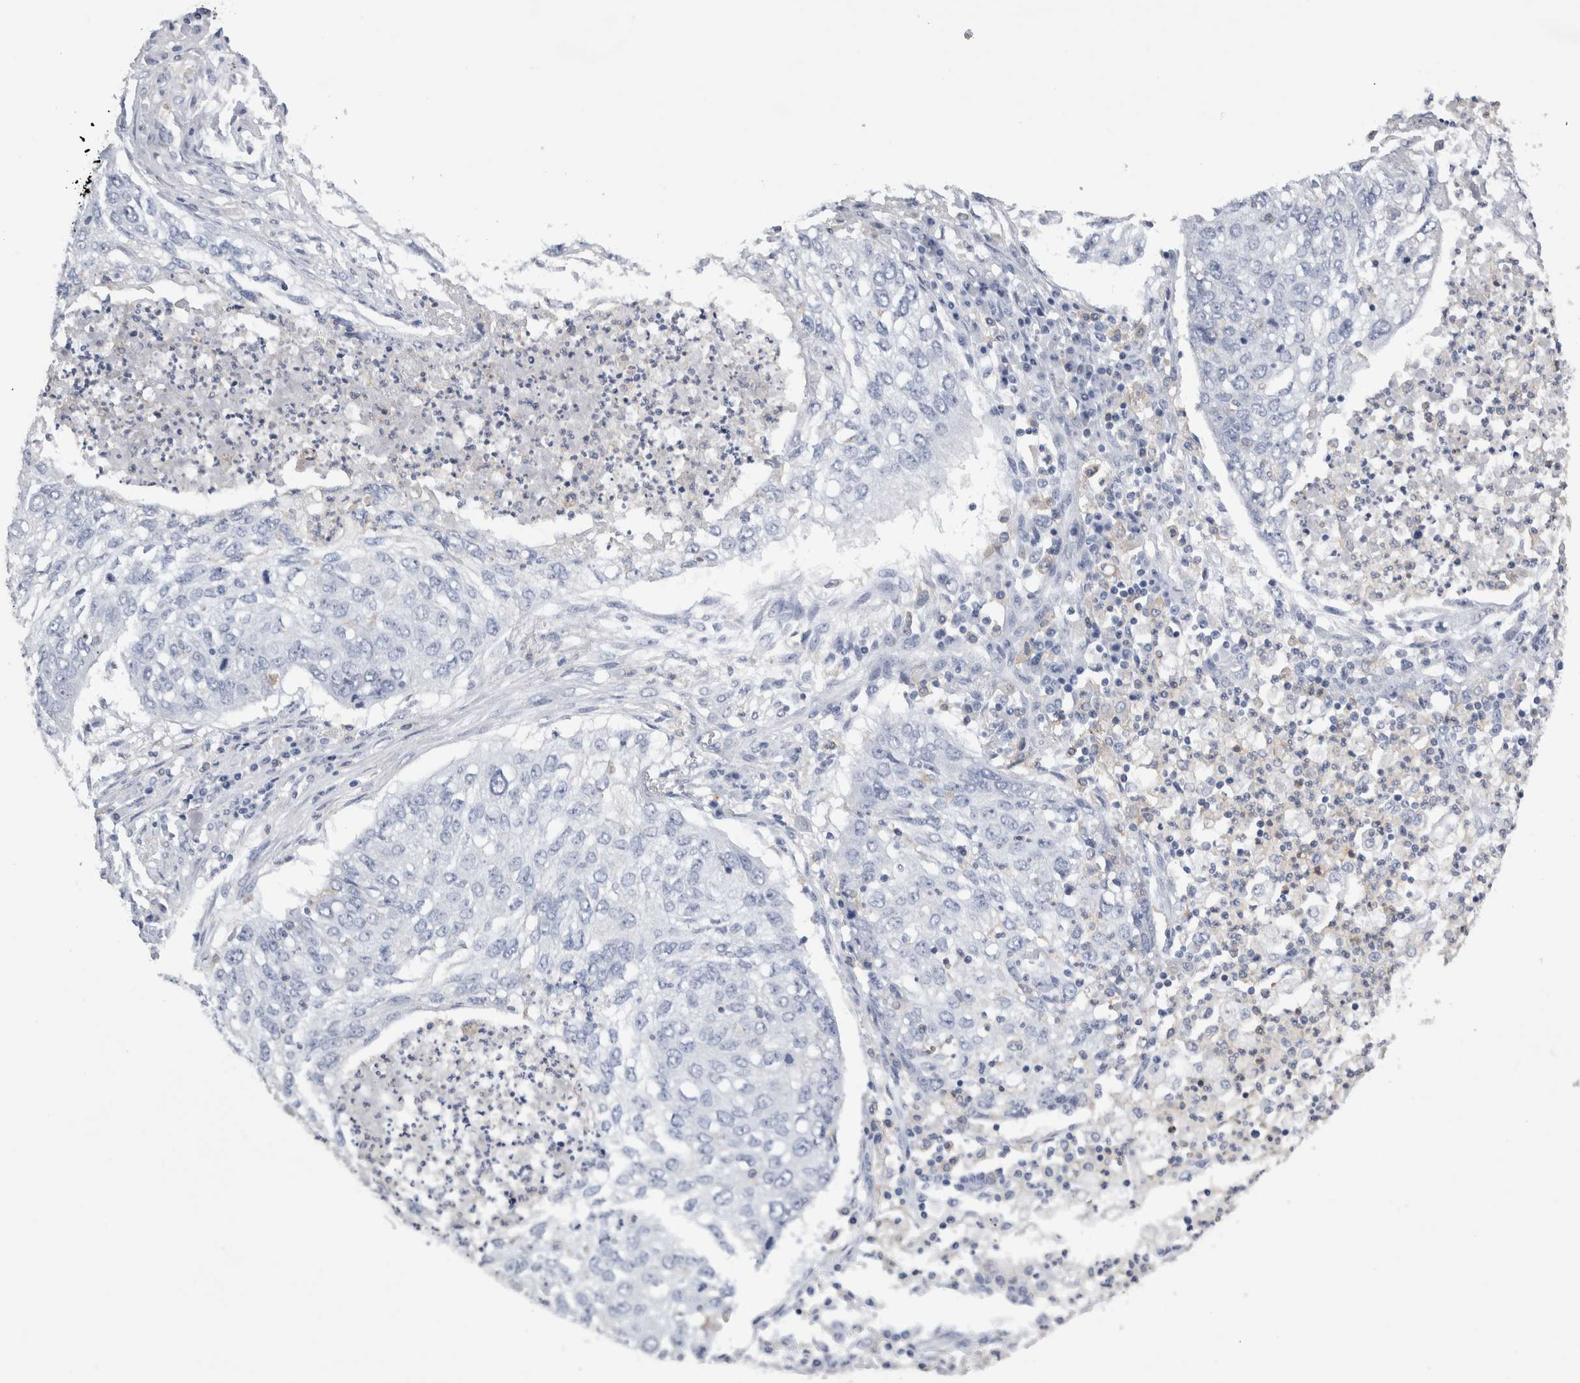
{"staining": {"intensity": "negative", "quantity": "none", "location": "none"}, "tissue": "lung cancer", "cell_type": "Tumor cells", "image_type": "cancer", "snomed": [{"axis": "morphology", "description": "Squamous cell carcinoma, NOS"}, {"axis": "topography", "description": "Lung"}], "caption": "The IHC micrograph has no significant positivity in tumor cells of lung squamous cell carcinoma tissue.", "gene": "SKAP2", "patient": {"sex": "female", "age": 63}}